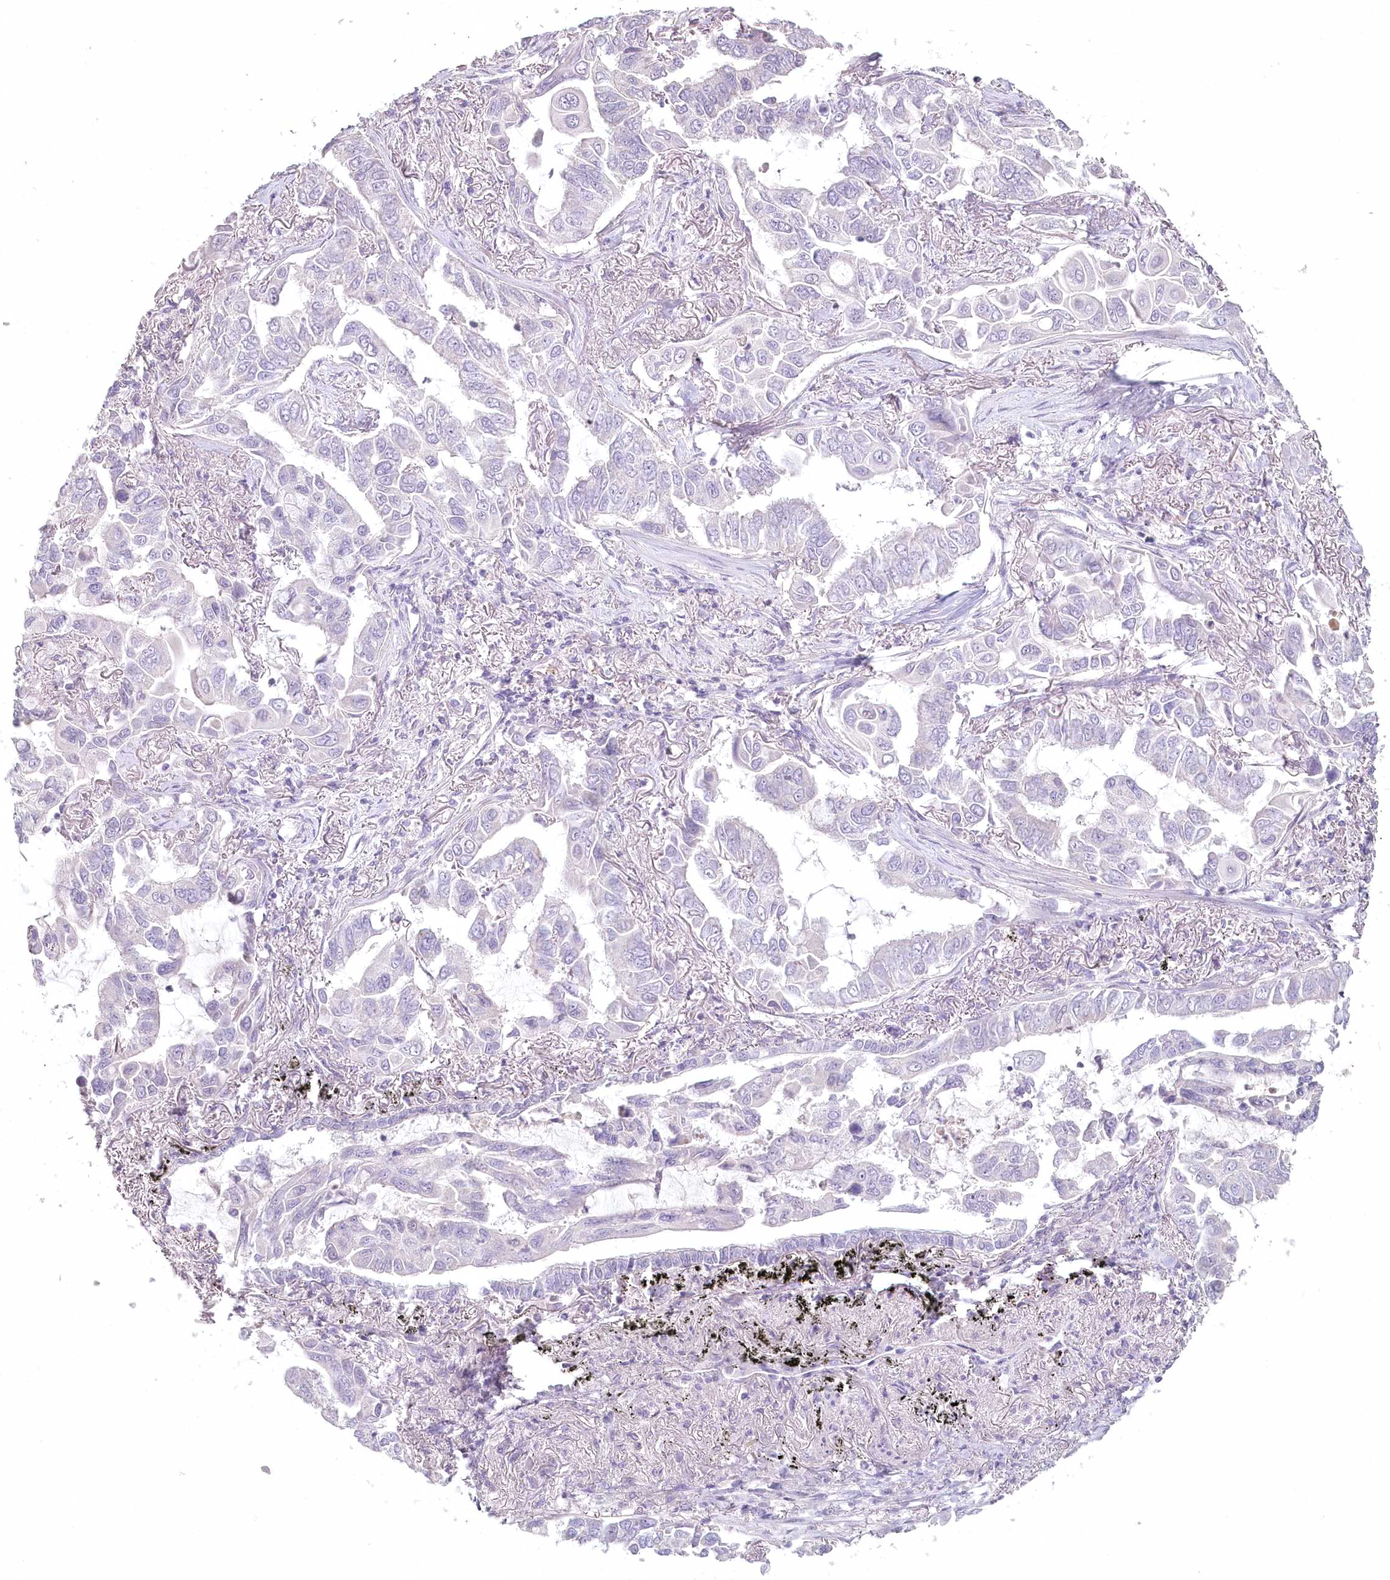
{"staining": {"intensity": "negative", "quantity": "none", "location": "none"}, "tissue": "lung cancer", "cell_type": "Tumor cells", "image_type": "cancer", "snomed": [{"axis": "morphology", "description": "Adenocarcinoma, NOS"}, {"axis": "topography", "description": "Lung"}], "caption": "Immunohistochemistry histopathology image of neoplastic tissue: human adenocarcinoma (lung) stained with DAB (3,3'-diaminobenzidine) shows no significant protein positivity in tumor cells.", "gene": "USP11", "patient": {"sex": "male", "age": 64}}